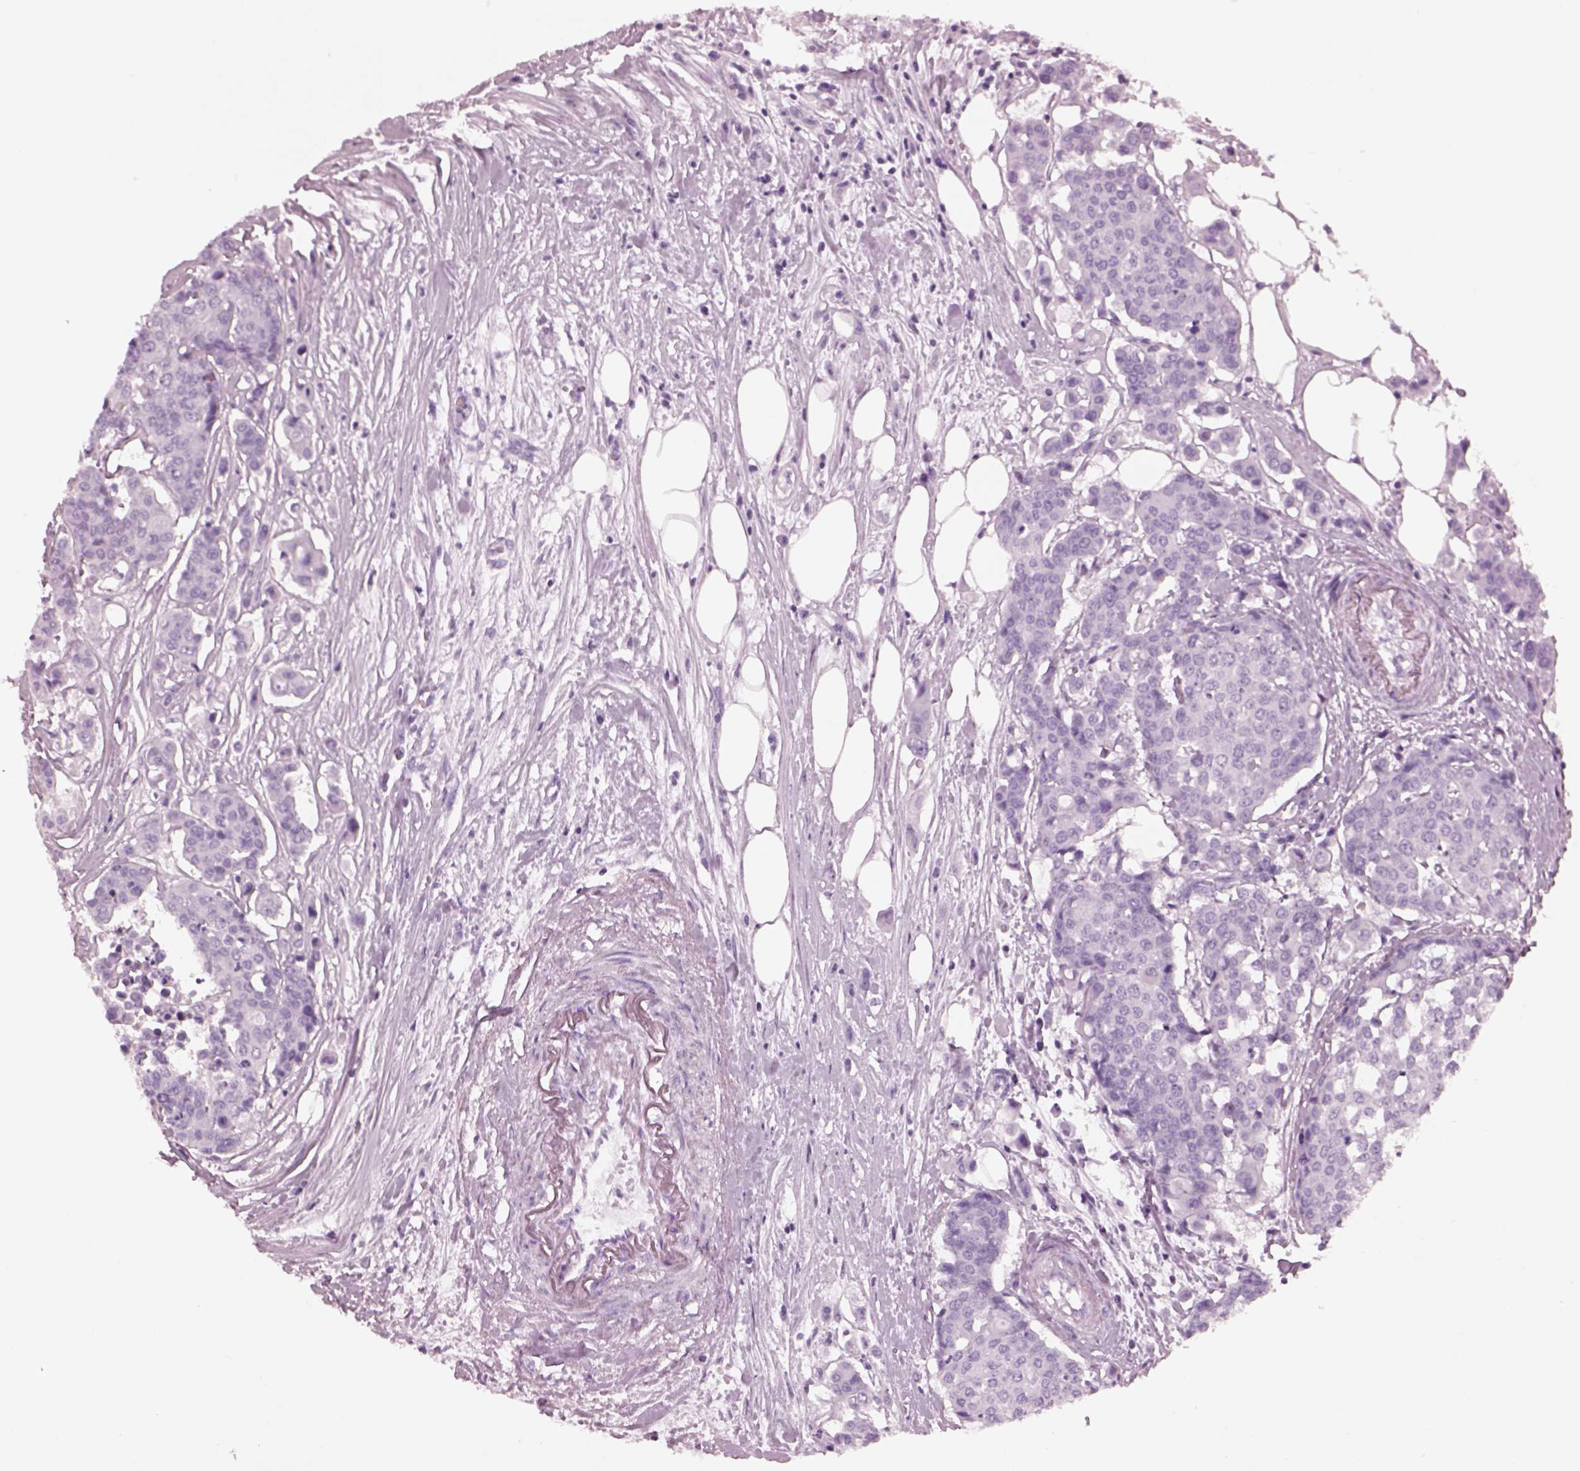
{"staining": {"intensity": "negative", "quantity": "none", "location": "none"}, "tissue": "carcinoid", "cell_type": "Tumor cells", "image_type": "cancer", "snomed": [{"axis": "morphology", "description": "Carcinoid, malignant, NOS"}, {"axis": "topography", "description": "Colon"}], "caption": "This is an IHC micrograph of human carcinoid. There is no positivity in tumor cells.", "gene": "PACRG", "patient": {"sex": "male", "age": 81}}